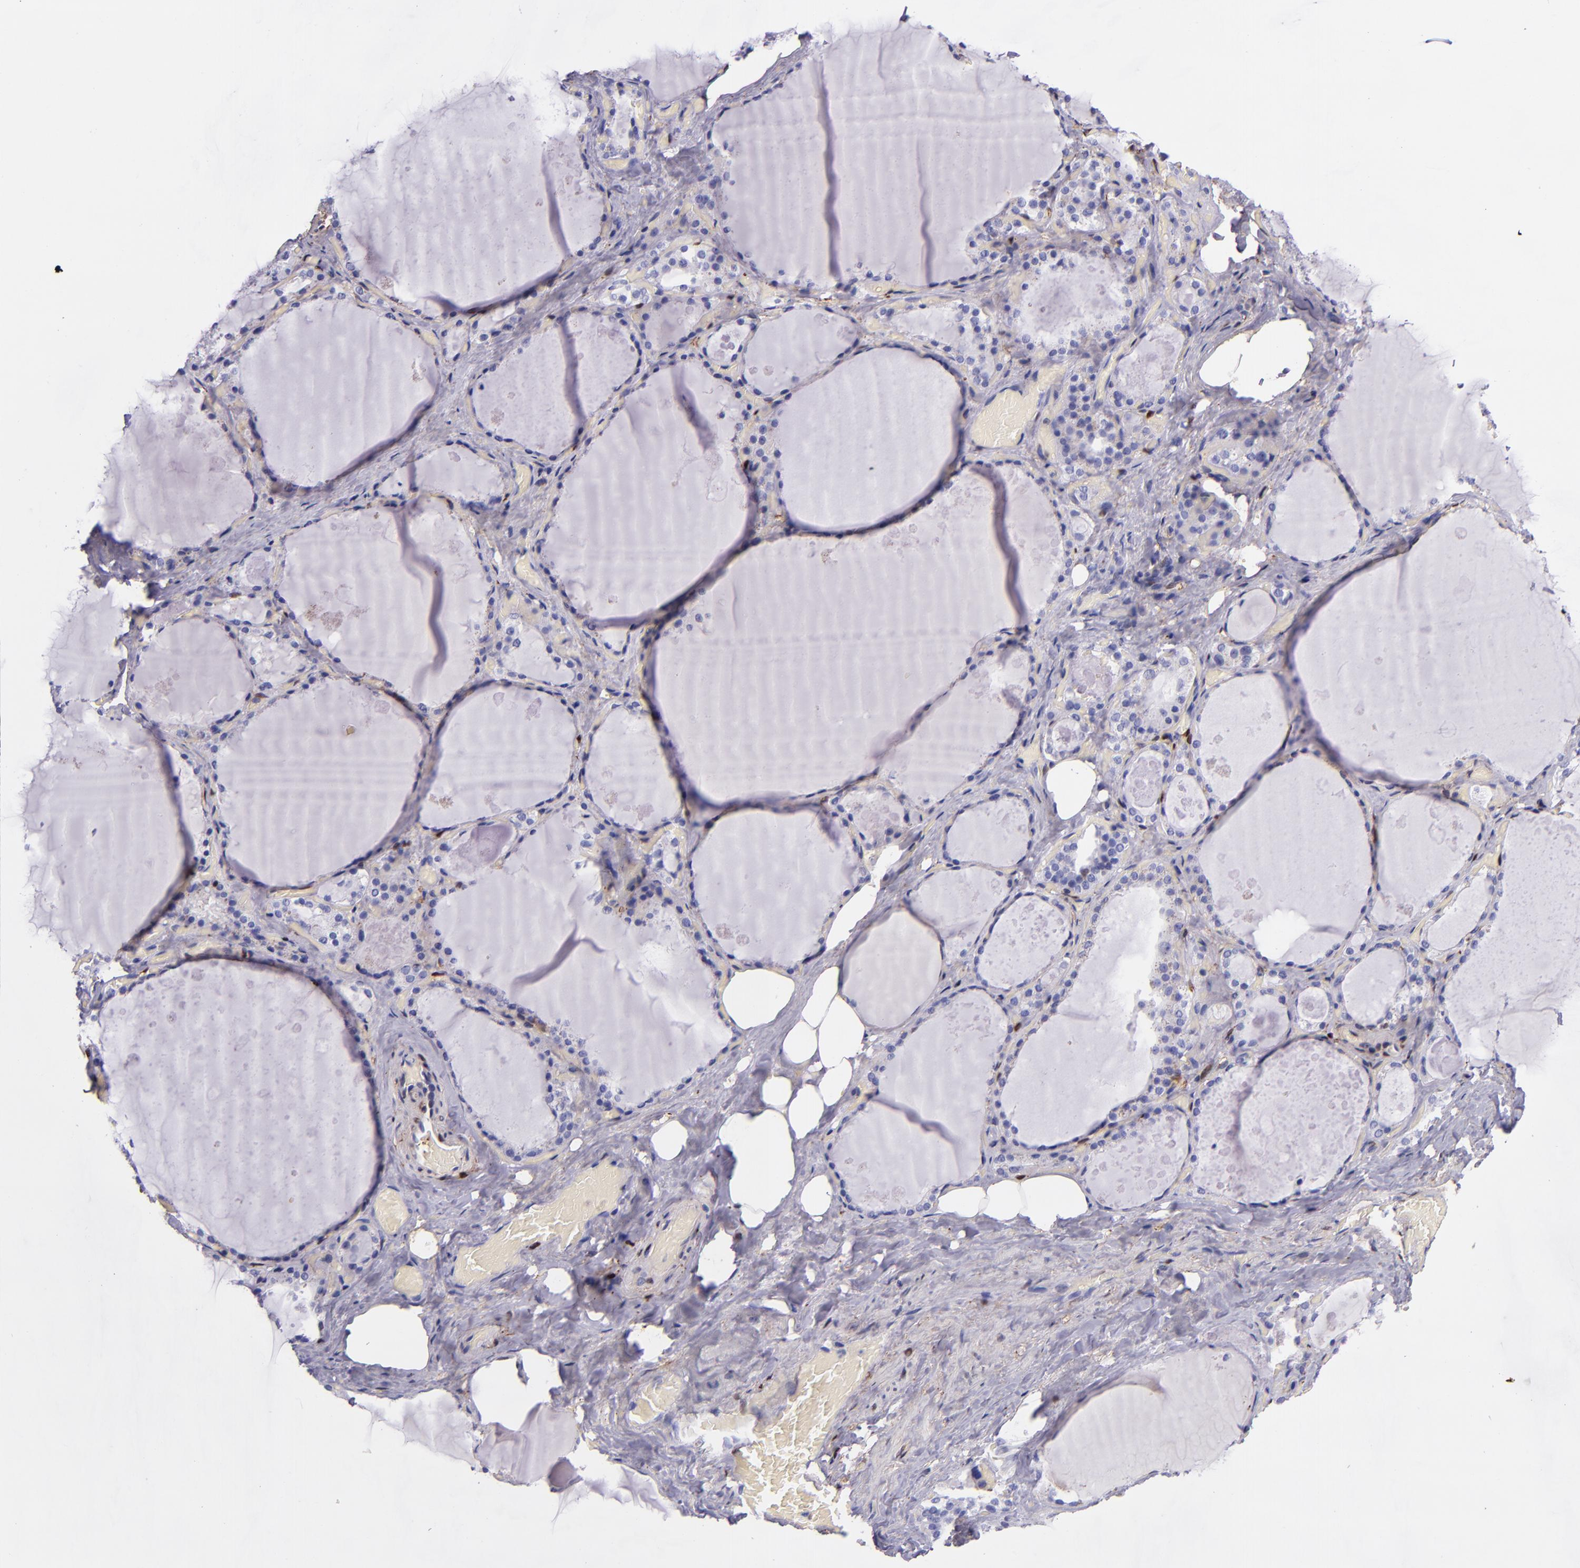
{"staining": {"intensity": "negative", "quantity": "none", "location": "none"}, "tissue": "thyroid gland", "cell_type": "Glandular cells", "image_type": "normal", "snomed": [{"axis": "morphology", "description": "Normal tissue, NOS"}, {"axis": "topography", "description": "Thyroid gland"}], "caption": "Immunohistochemistry (IHC) of benign thyroid gland displays no expression in glandular cells.", "gene": "LGALS1", "patient": {"sex": "male", "age": 61}}